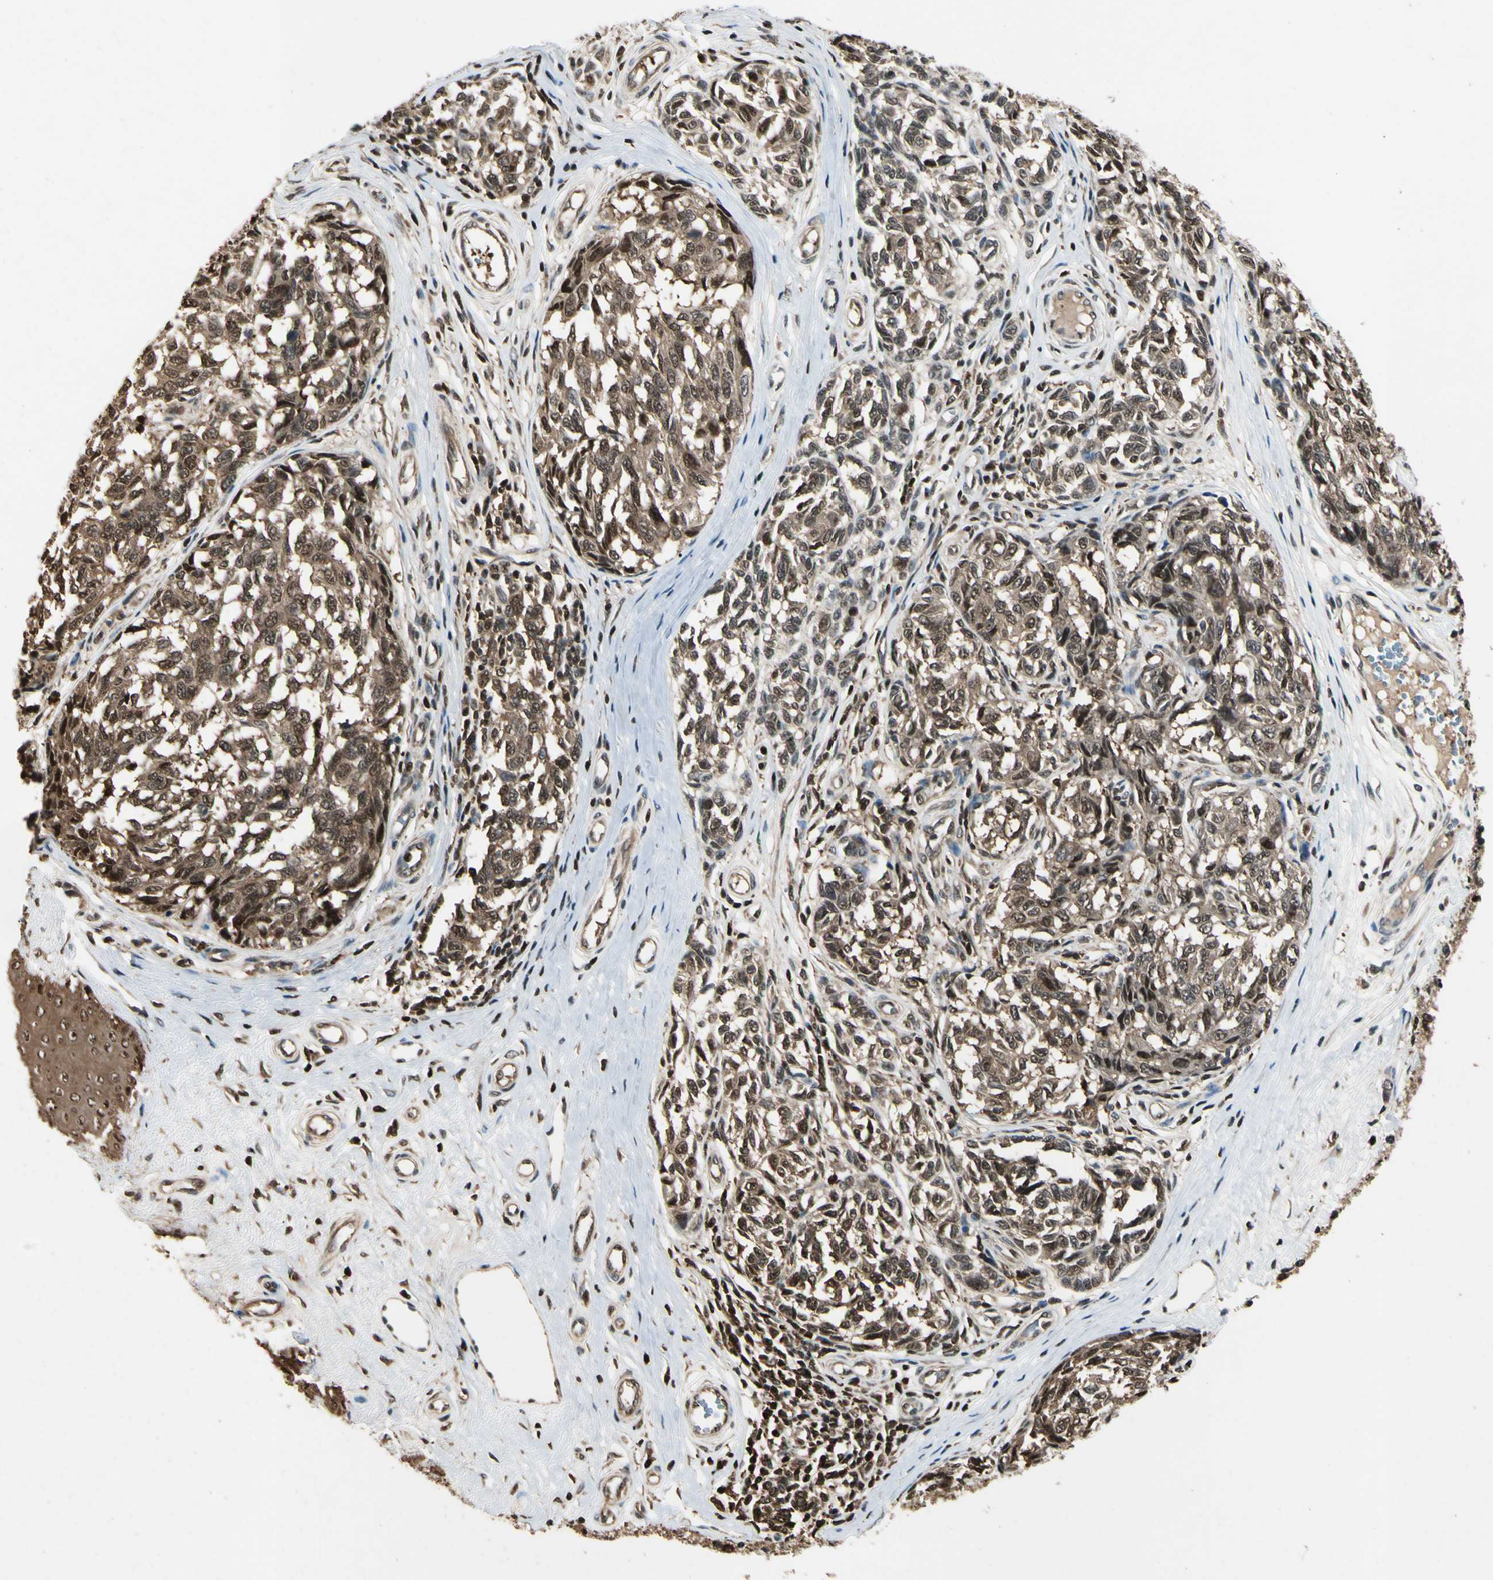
{"staining": {"intensity": "moderate", "quantity": ">75%", "location": "nuclear"}, "tissue": "melanoma", "cell_type": "Tumor cells", "image_type": "cancer", "snomed": [{"axis": "morphology", "description": "Malignant melanoma, NOS"}, {"axis": "topography", "description": "Skin"}], "caption": "Brown immunohistochemical staining in human malignant melanoma reveals moderate nuclear positivity in about >75% of tumor cells.", "gene": "YWHAQ", "patient": {"sex": "female", "age": 64}}